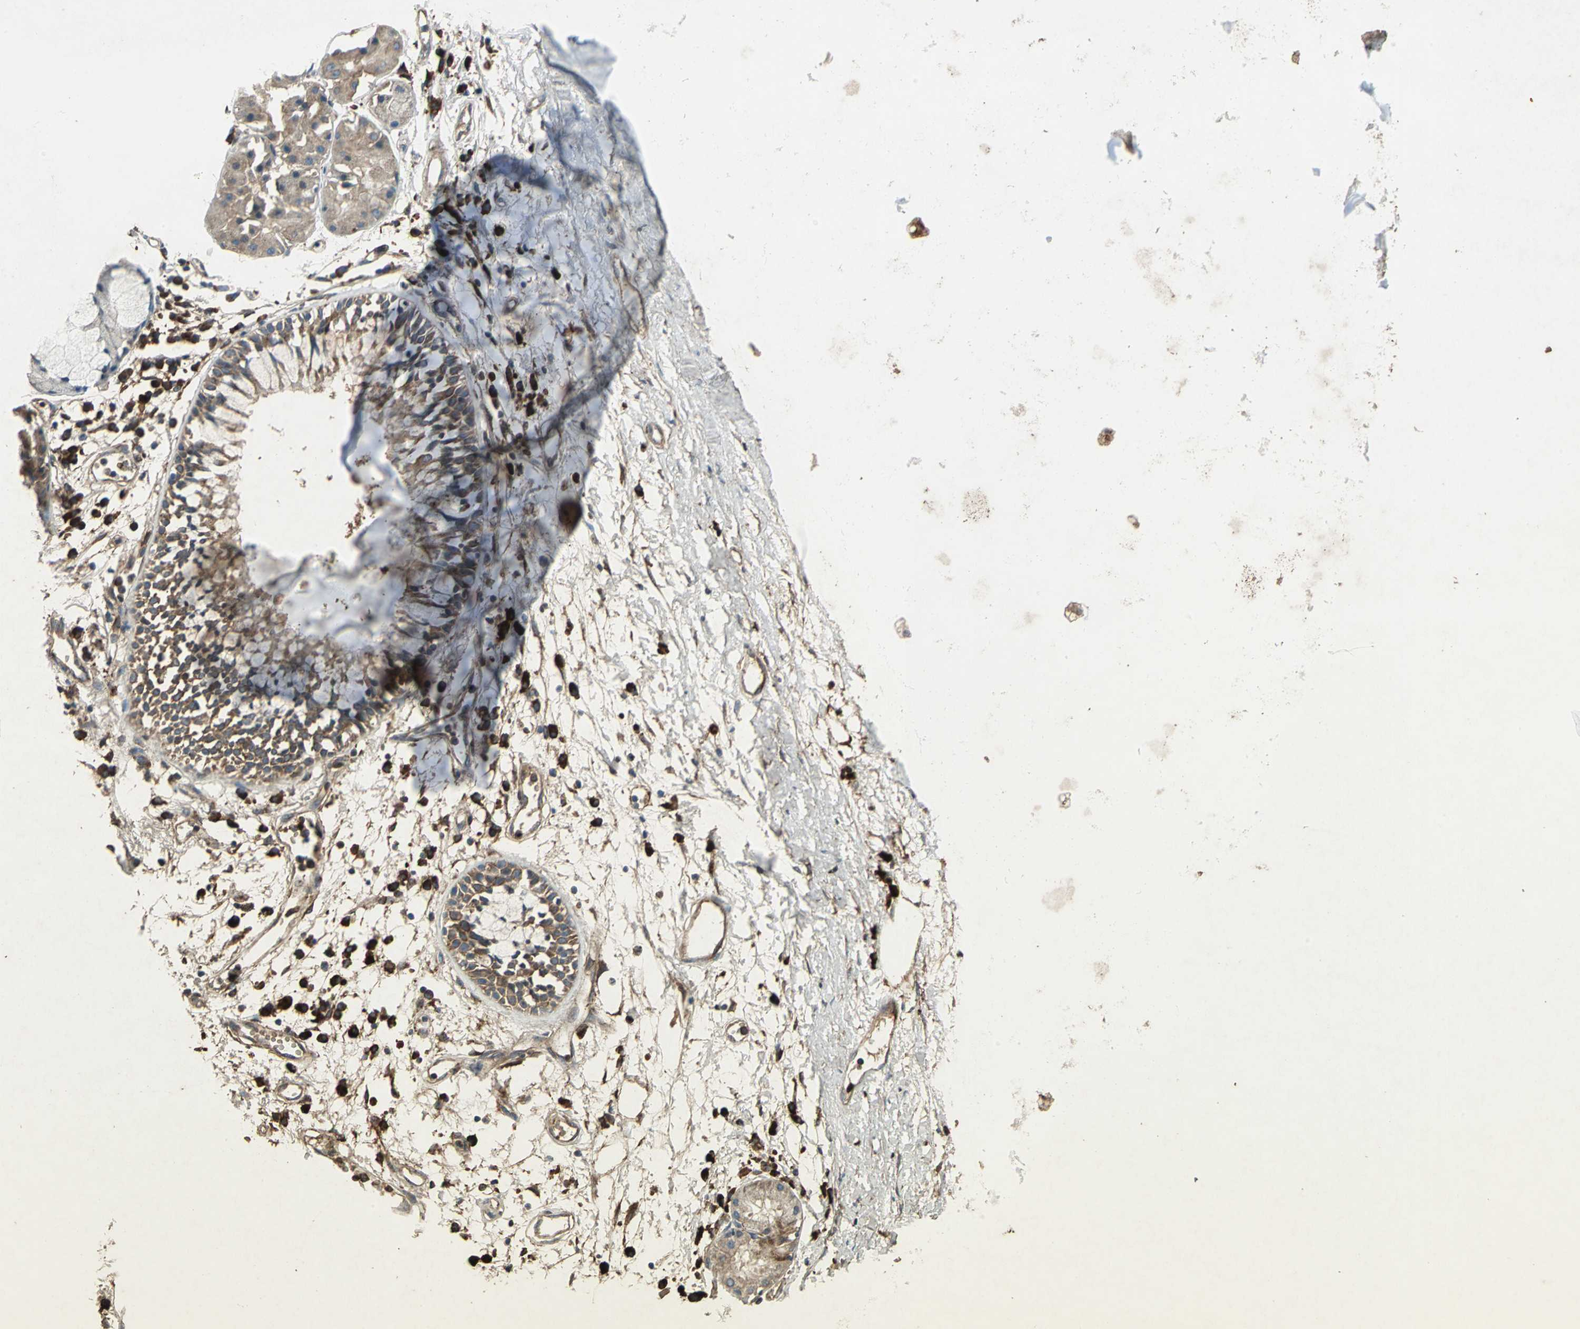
{"staining": {"intensity": "weak", "quantity": ">75%", "location": "cytoplasmic/membranous"}, "tissue": "adipose tissue", "cell_type": "Adipocytes", "image_type": "normal", "snomed": [{"axis": "morphology", "description": "Normal tissue, NOS"}, {"axis": "morphology", "description": "Adenocarcinoma, NOS"}, {"axis": "topography", "description": "Cartilage tissue"}, {"axis": "topography", "description": "Bronchus"}, {"axis": "topography", "description": "Lung"}], "caption": "This image exhibits IHC staining of benign adipose tissue, with low weak cytoplasmic/membranous staining in about >75% of adipocytes.", "gene": "SEPTIN4", "patient": {"sex": "female", "age": 67}}